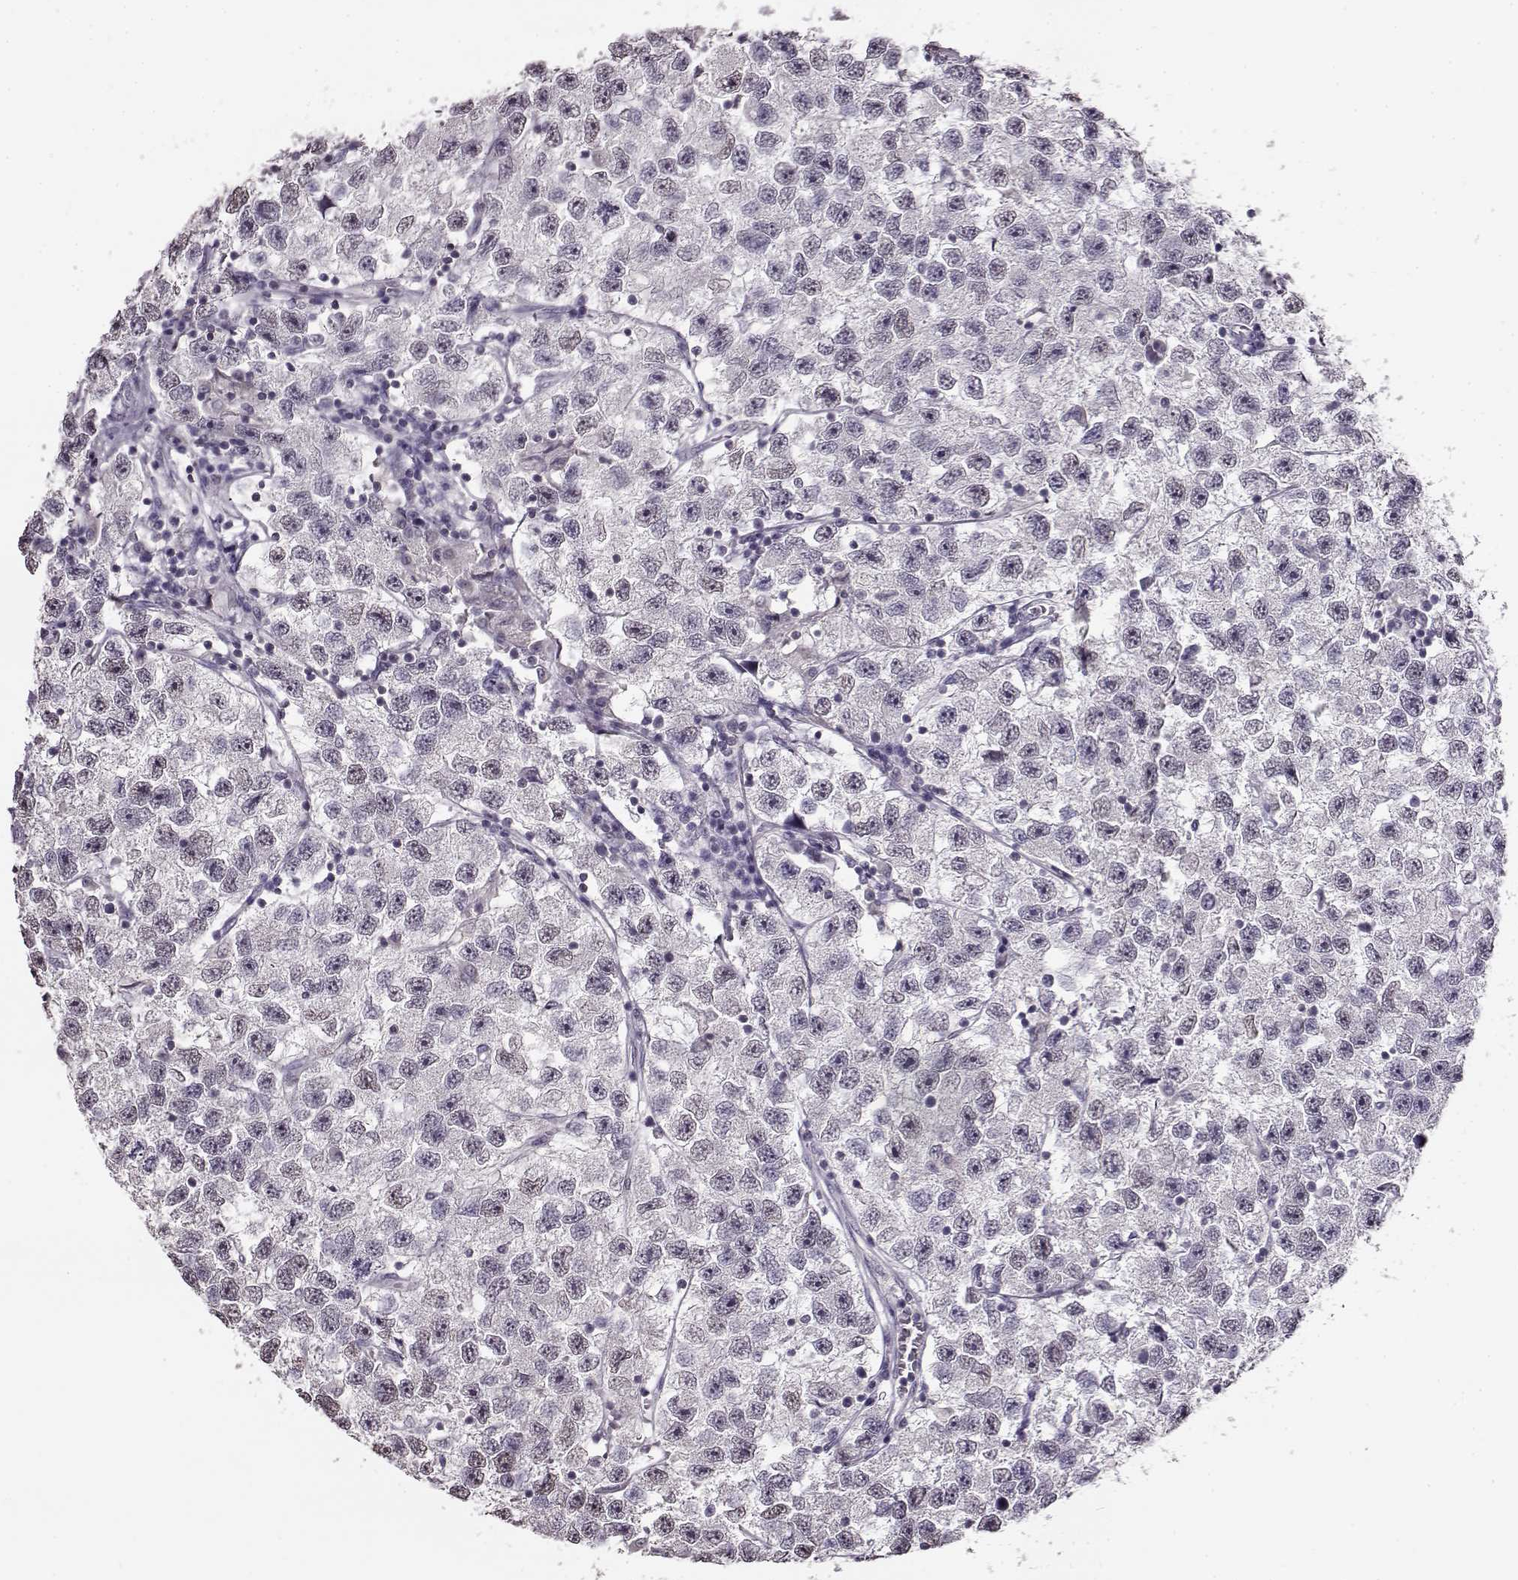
{"staining": {"intensity": "weak", "quantity": "<25%", "location": "nuclear"}, "tissue": "testis cancer", "cell_type": "Tumor cells", "image_type": "cancer", "snomed": [{"axis": "morphology", "description": "Seminoma, NOS"}, {"axis": "topography", "description": "Testis"}], "caption": "Testis cancer was stained to show a protein in brown. There is no significant expression in tumor cells.", "gene": "RP1L1", "patient": {"sex": "male", "age": 26}}